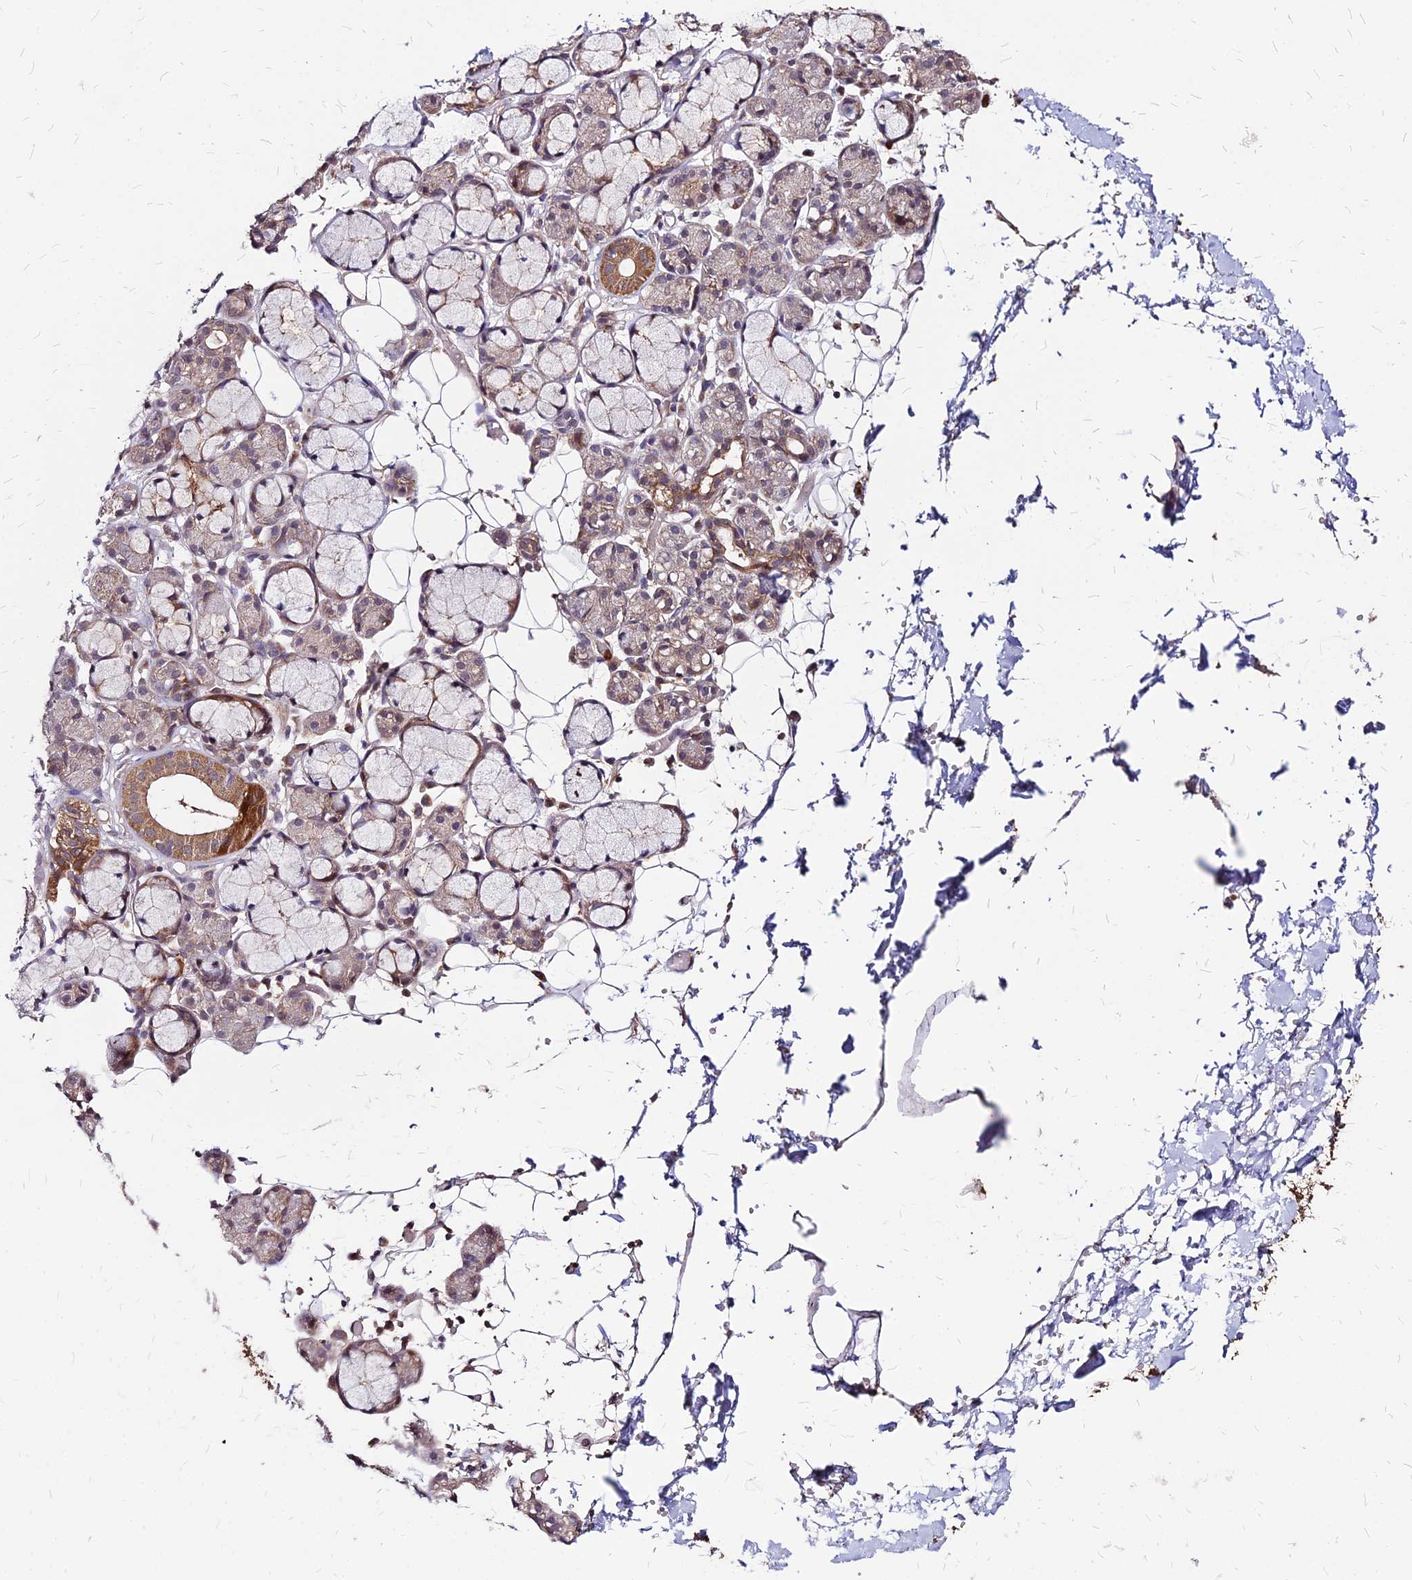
{"staining": {"intensity": "moderate", "quantity": "25%-75%", "location": "cytoplasmic/membranous"}, "tissue": "salivary gland", "cell_type": "Glandular cells", "image_type": "normal", "snomed": [{"axis": "morphology", "description": "Normal tissue, NOS"}, {"axis": "topography", "description": "Salivary gland"}], "caption": "Moderate cytoplasmic/membranous positivity for a protein is seen in about 25%-75% of glandular cells of normal salivary gland using IHC.", "gene": "APBA3", "patient": {"sex": "male", "age": 63}}